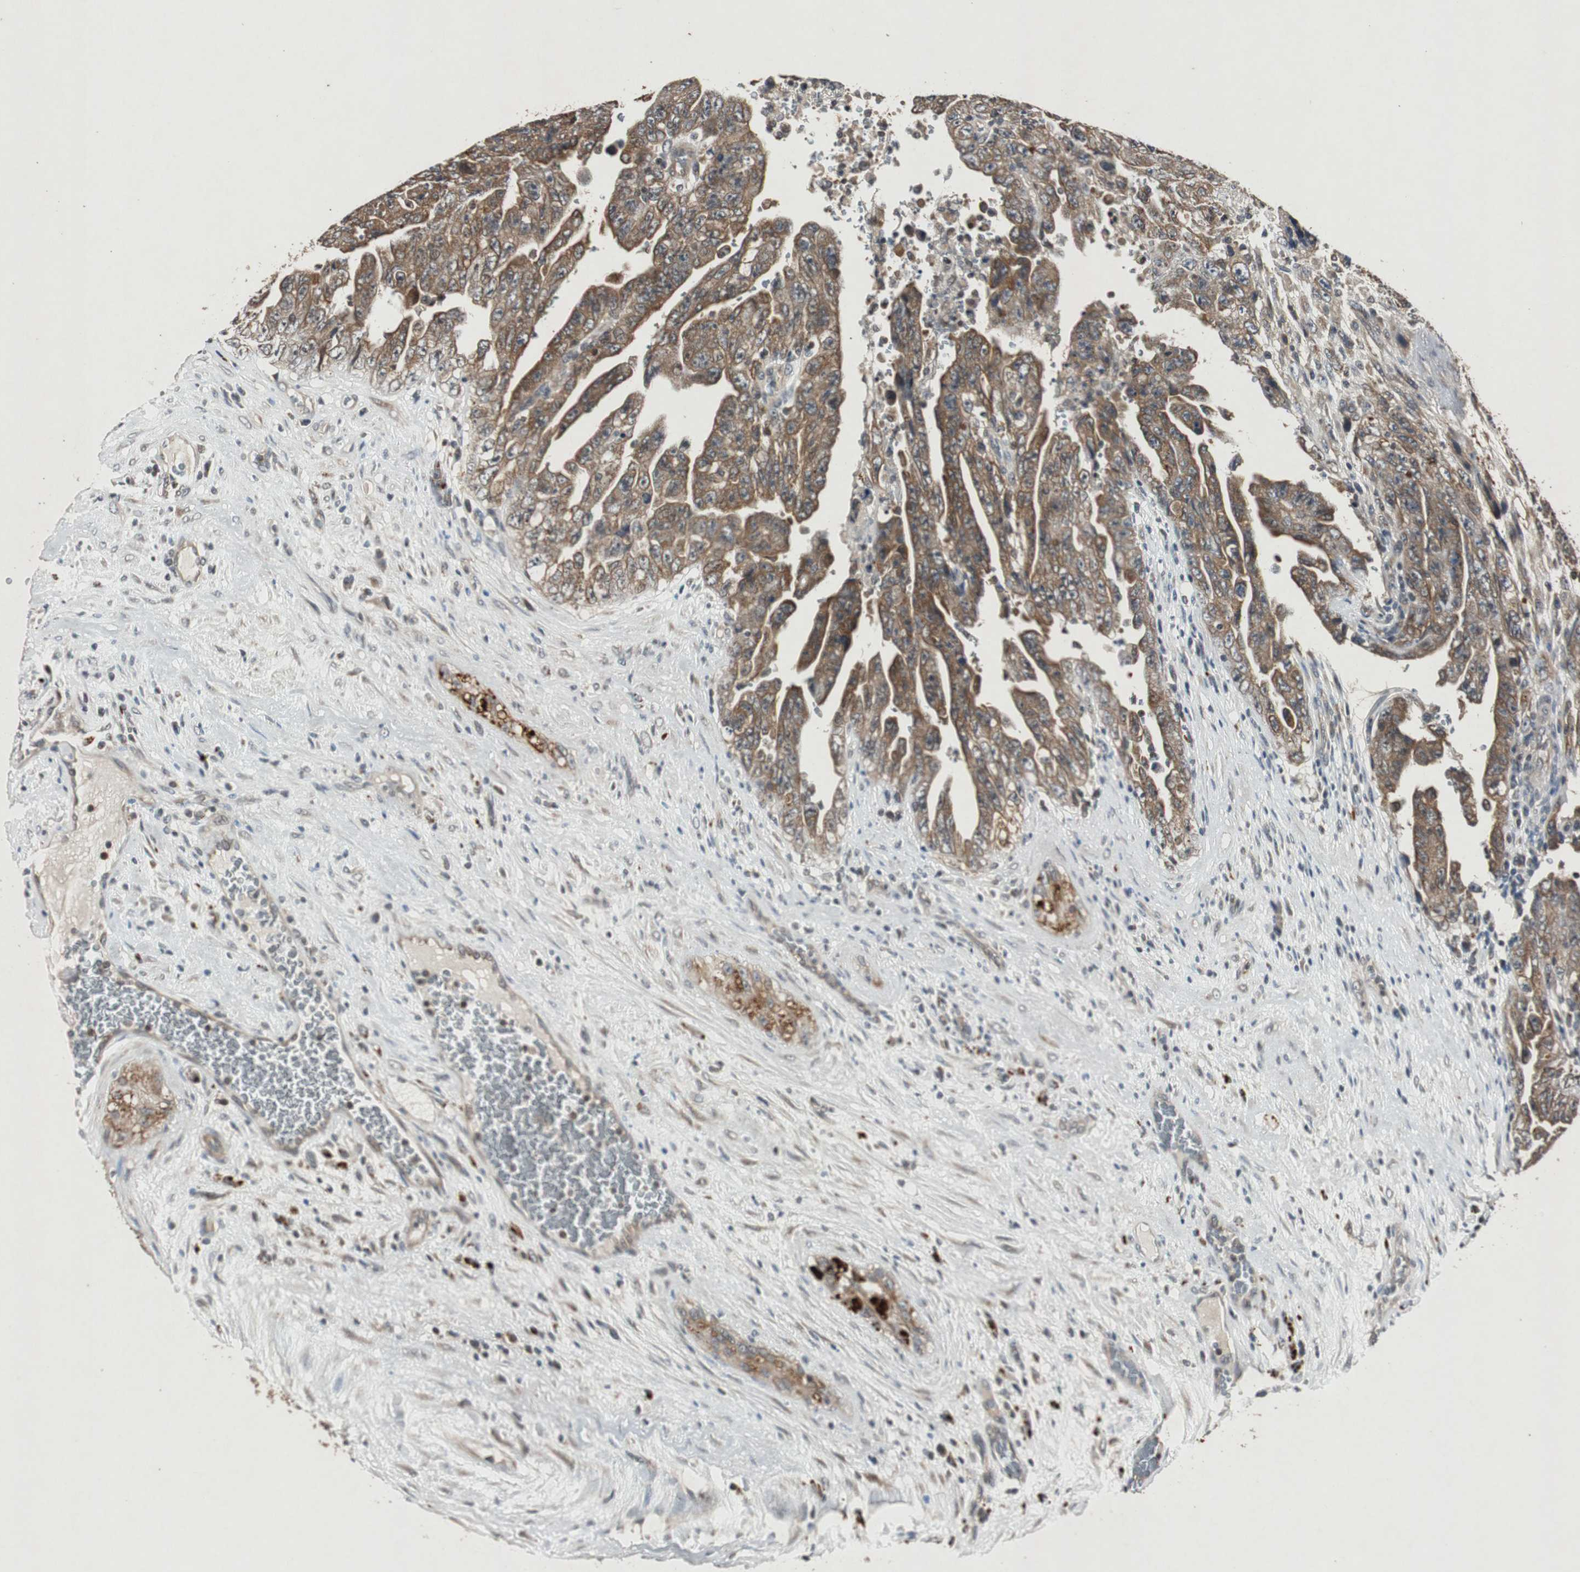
{"staining": {"intensity": "strong", "quantity": ">75%", "location": "cytoplasmic/membranous"}, "tissue": "testis cancer", "cell_type": "Tumor cells", "image_type": "cancer", "snomed": [{"axis": "morphology", "description": "Carcinoma, Embryonal, NOS"}, {"axis": "topography", "description": "Testis"}], "caption": "A histopathology image of embryonal carcinoma (testis) stained for a protein displays strong cytoplasmic/membranous brown staining in tumor cells.", "gene": "SLIT2", "patient": {"sex": "male", "age": 28}}